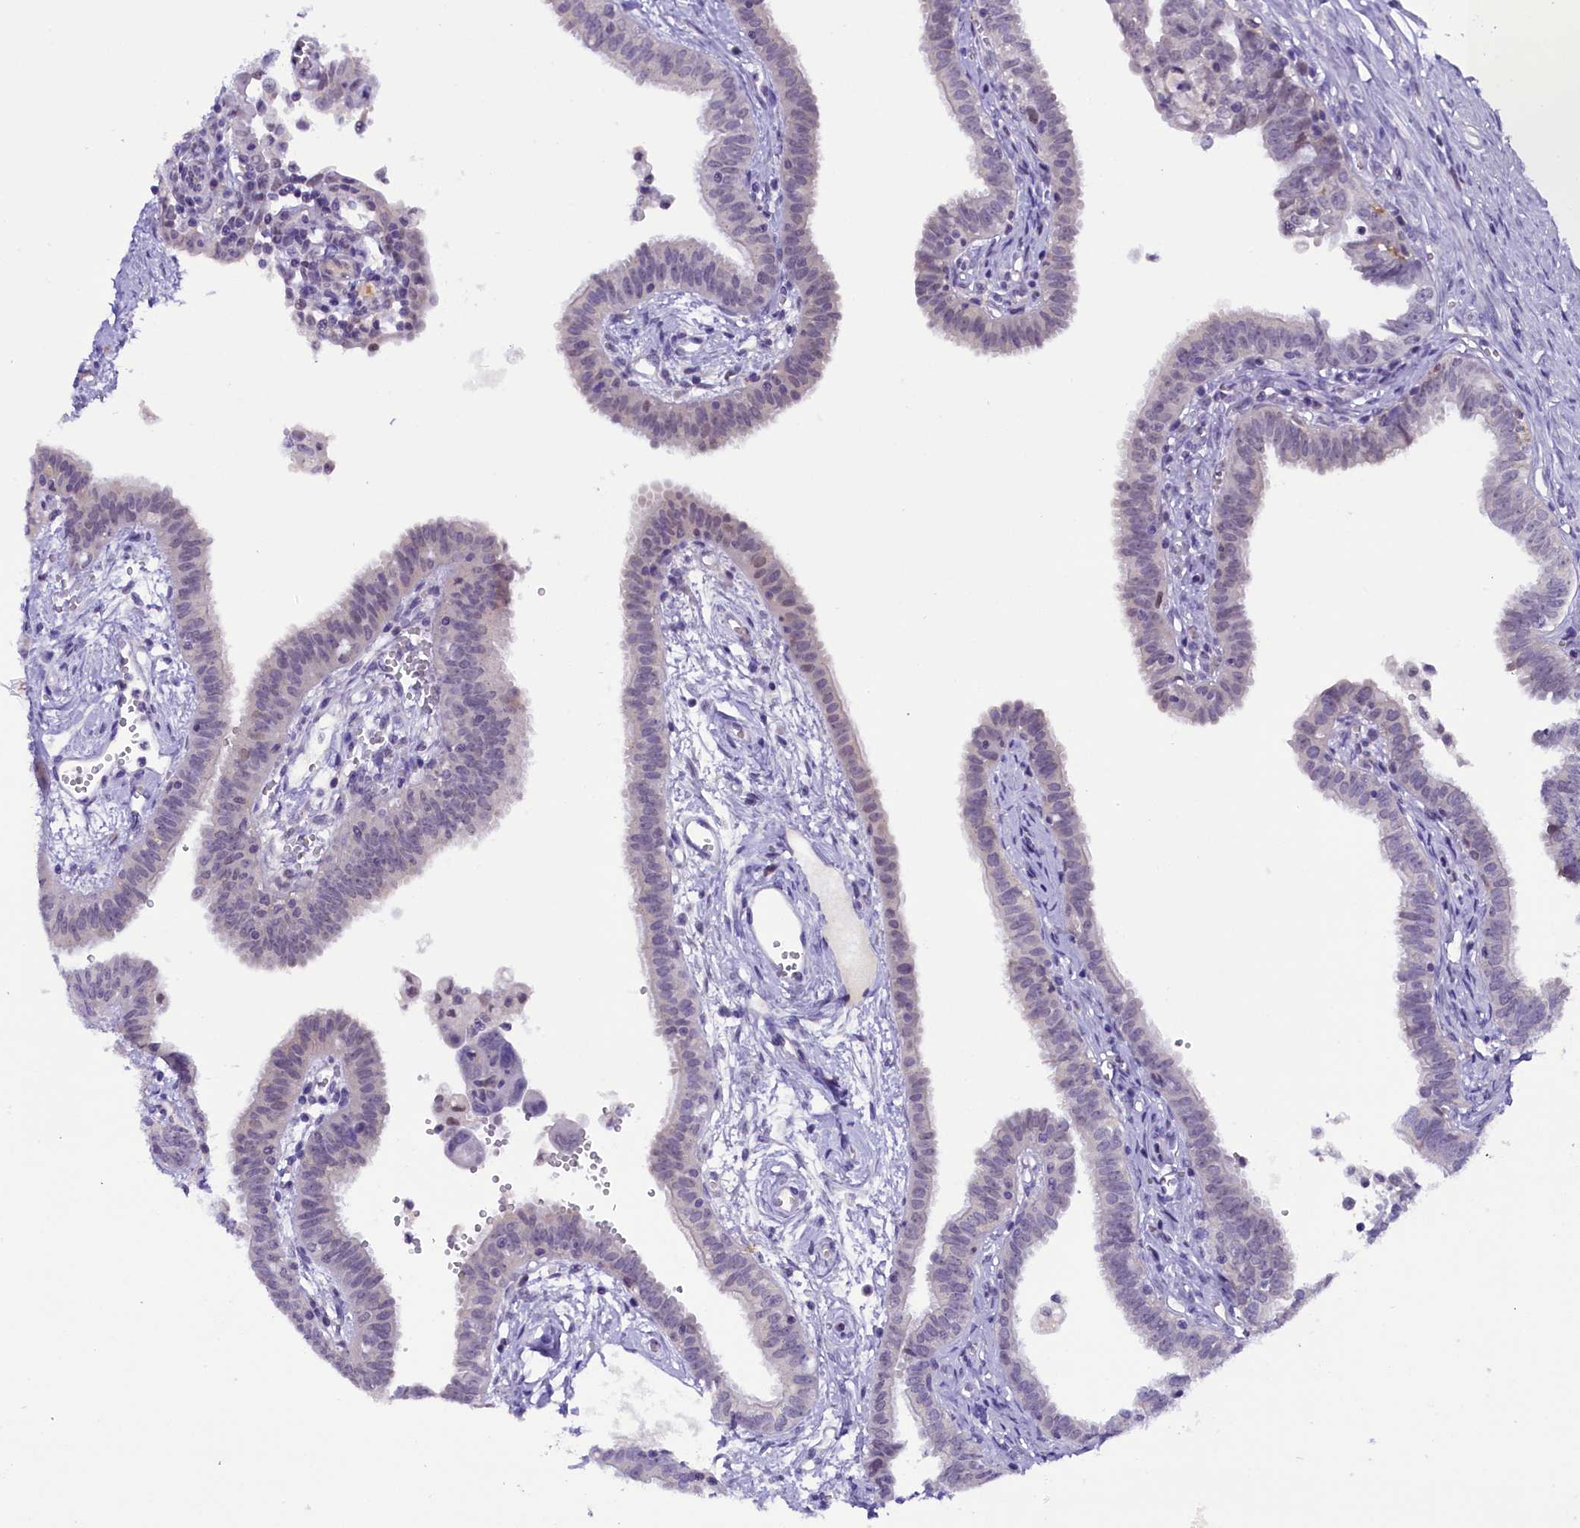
{"staining": {"intensity": "negative", "quantity": "none", "location": "none"}, "tissue": "fallopian tube", "cell_type": "Glandular cells", "image_type": "normal", "snomed": [{"axis": "morphology", "description": "Normal tissue, NOS"}, {"axis": "morphology", "description": "Carcinoma, NOS"}, {"axis": "topography", "description": "Fallopian tube"}, {"axis": "topography", "description": "Ovary"}], "caption": "A high-resolution micrograph shows immunohistochemistry (IHC) staining of benign fallopian tube, which reveals no significant expression in glandular cells. (DAB IHC, high magnification).", "gene": "IQCN", "patient": {"sex": "female", "age": 59}}